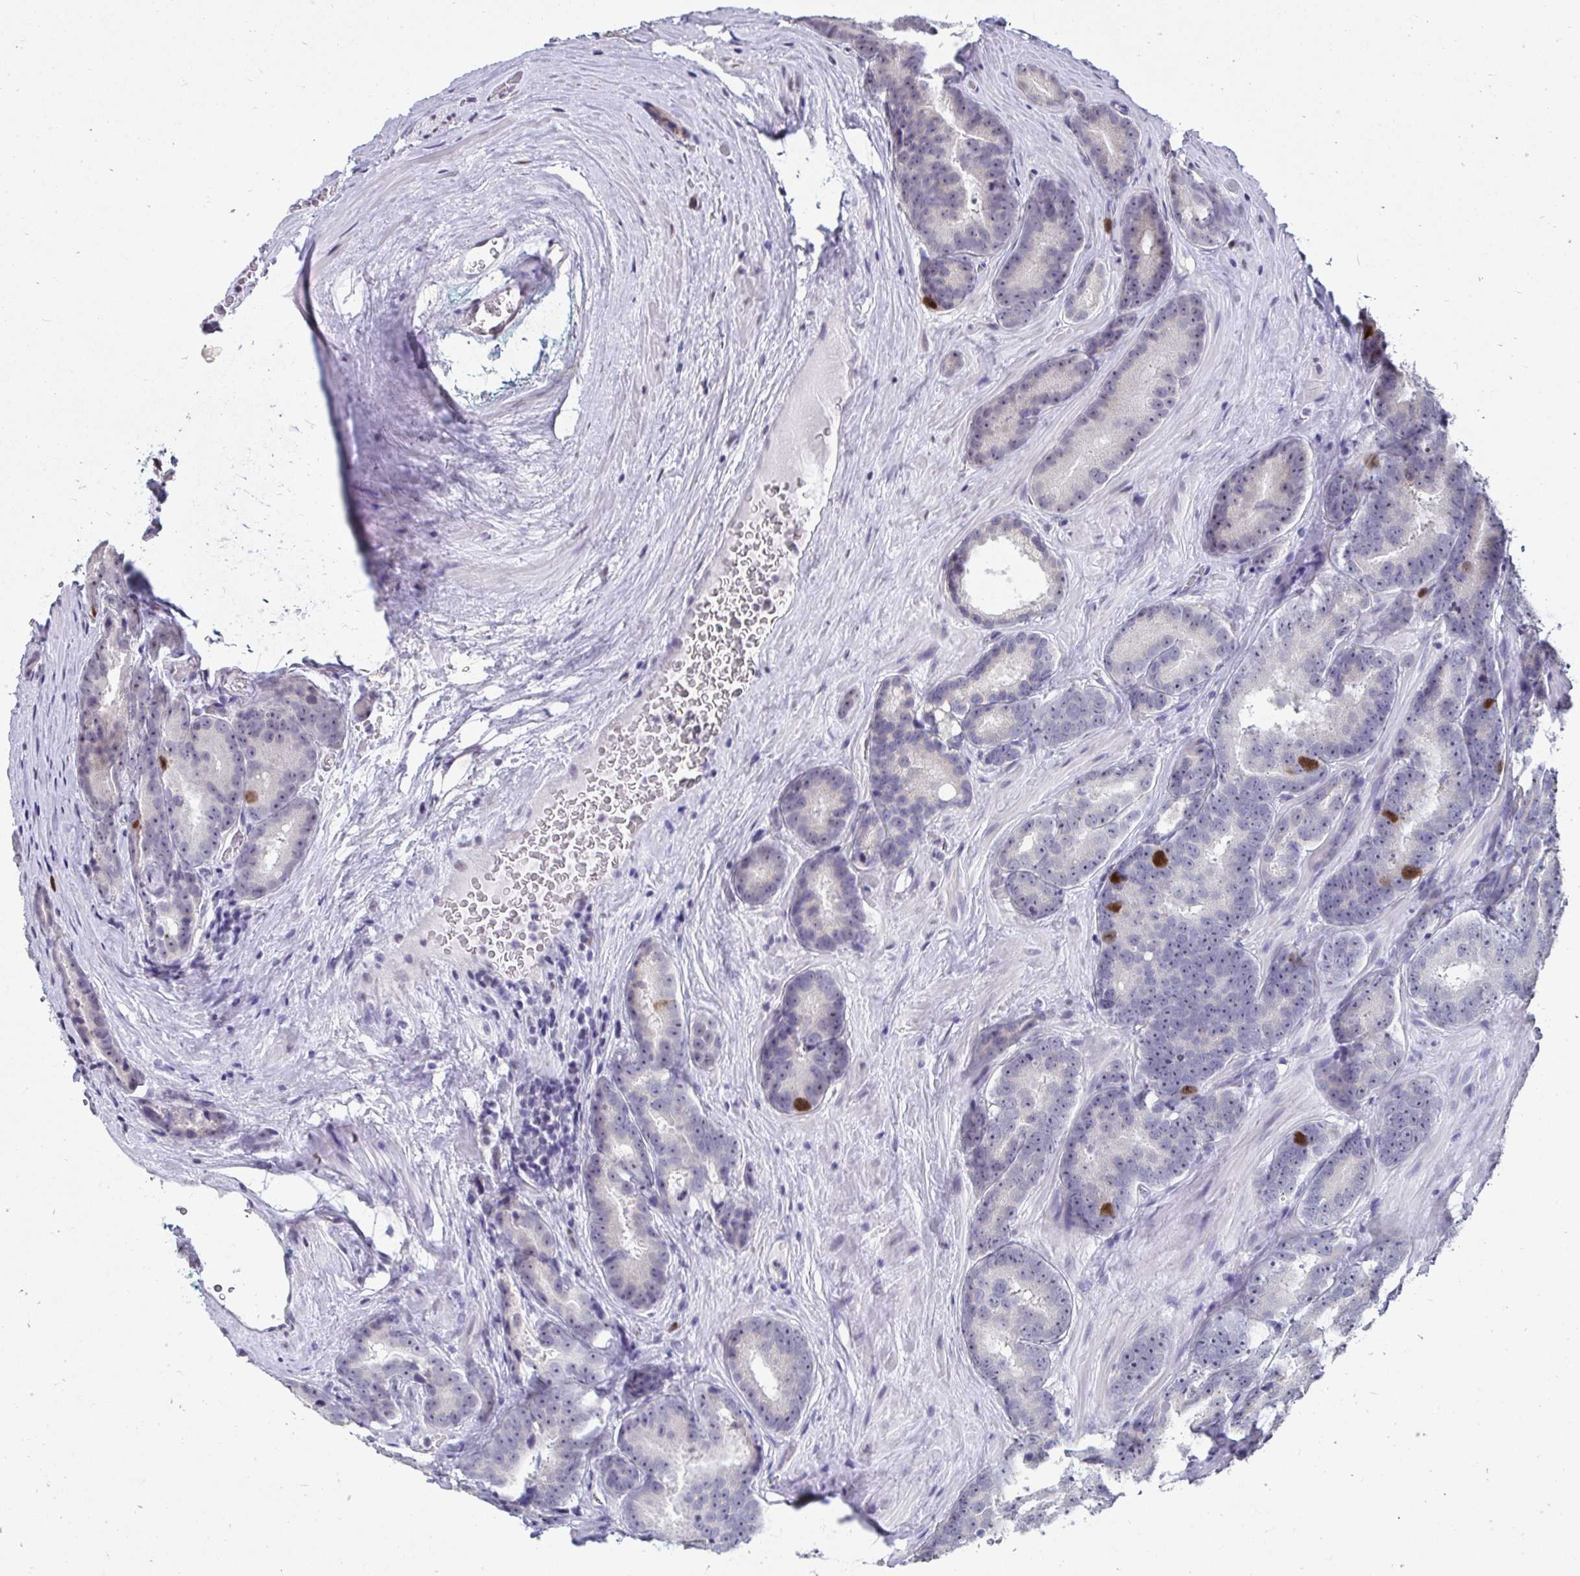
{"staining": {"intensity": "strong", "quantity": "<25%", "location": "nuclear"}, "tissue": "prostate cancer", "cell_type": "Tumor cells", "image_type": "cancer", "snomed": [{"axis": "morphology", "description": "Adenocarcinoma, Low grade"}, {"axis": "topography", "description": "Prostate"}], "caption": "This histopathology image demonstrates immunohistochemistry staining of prostate adenocarcinoma (low-grade), with medium strong nuclear expression in about <25% of tumor cells.", "gene": "ANLN", "patient": {"sex": "male", "age": 62}}